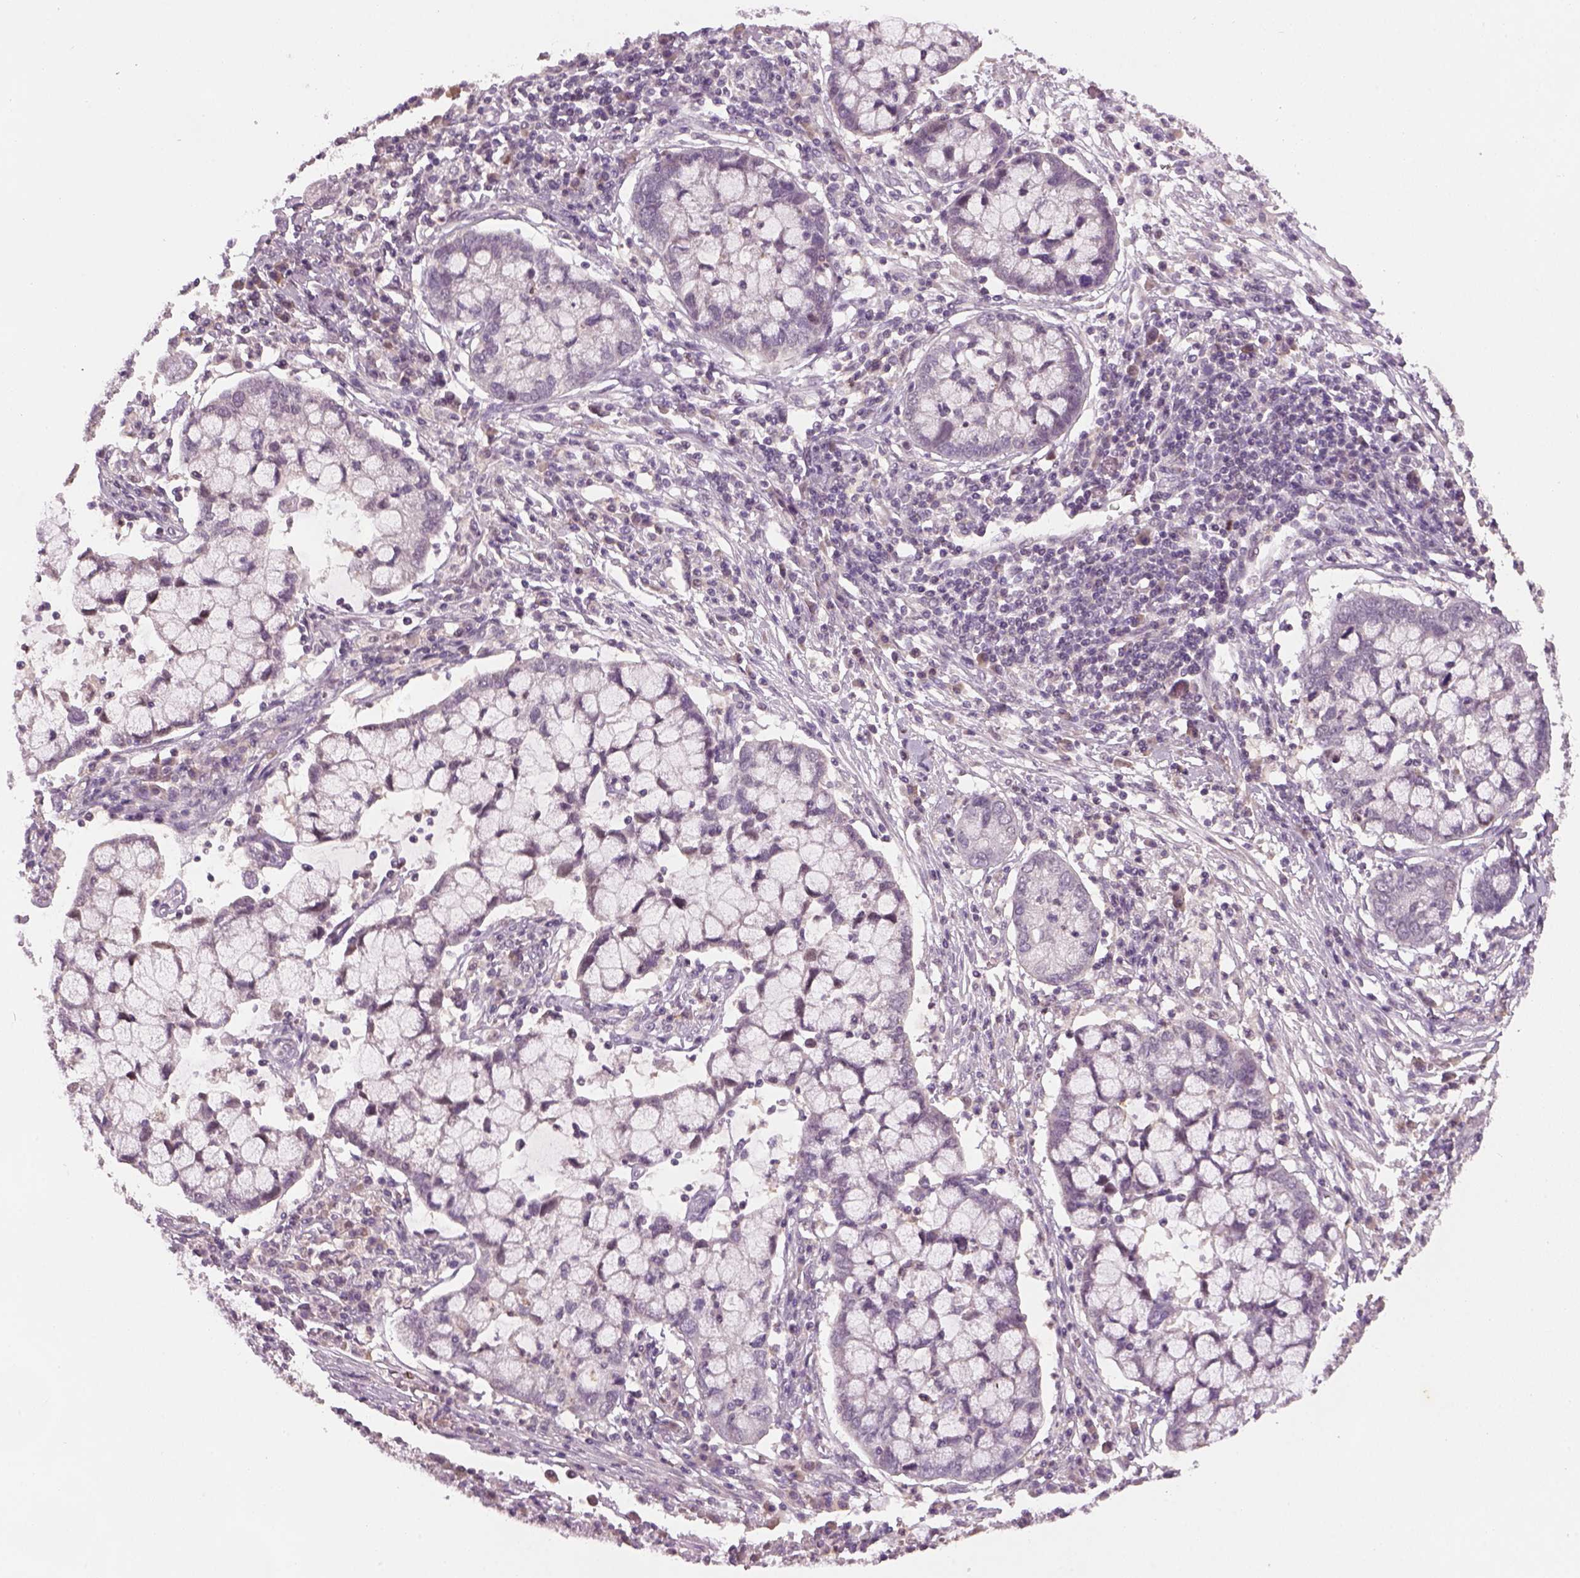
{"staining": {"intensity": "negative", "quantity": "none", "location": "none"}, "tissue": "cervical cancer", "cell_type": "Tumor cells", "image_type": "cancer", "snomed": [{"axis": "morphology", "description": "Adenocarcinoma, NOS"}, {"axis": "topography", "description": "Cervix"}], "caption": "Immunohistochemical staining of human cervical adenocarcinoma reveals no significant staining in tumor cells.", "gene": "GDNF", "patient": {"sex": "female", "age": 40}}